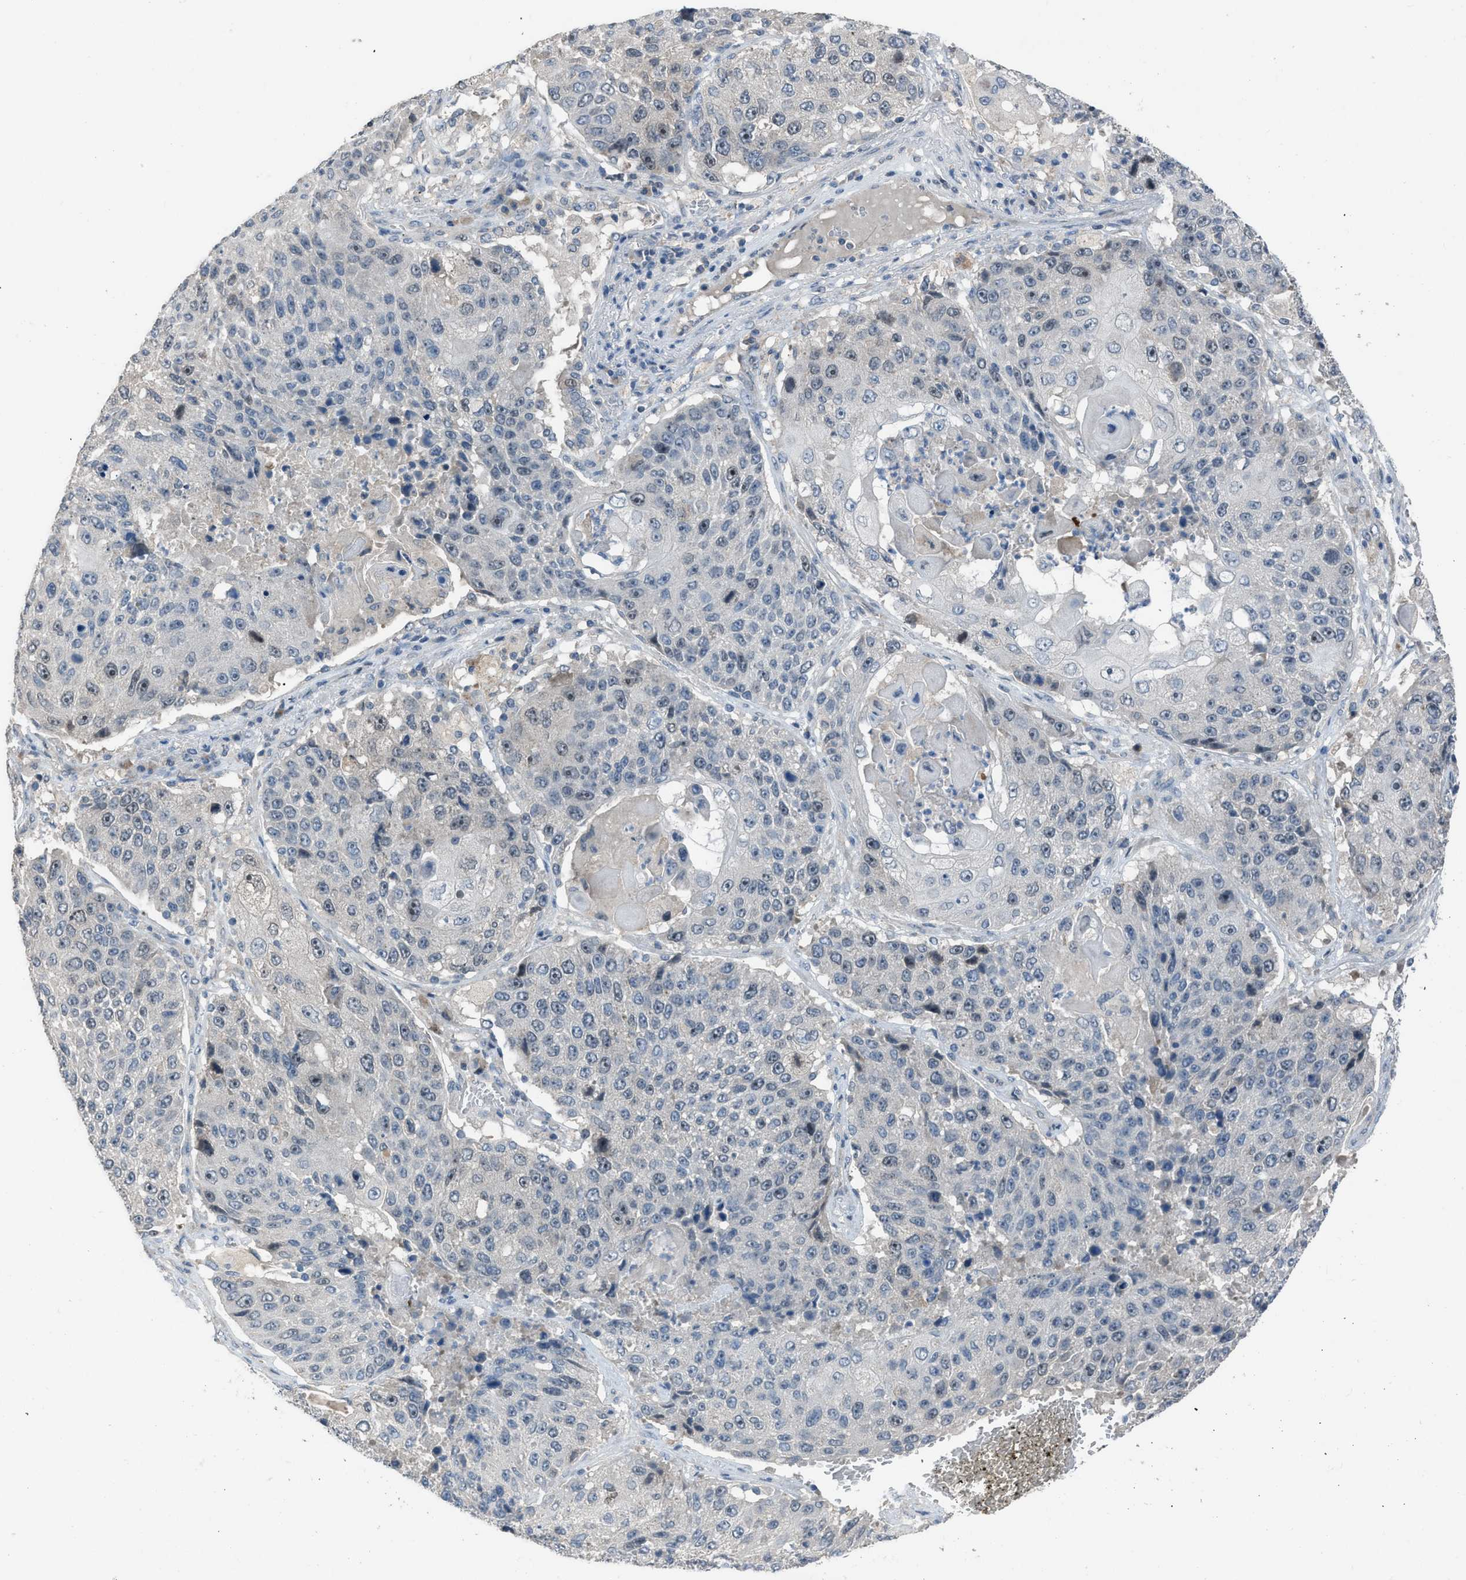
{"staining": {"intensity": "moderate", "quantity": "<25%", "location": "nuclear"}, "tissue": "lung cancer", "cell_type": "Tumor cells", "image_type": "cancer", "snomed": [{"axis": "morphology", "description": "Squamous cell carcinoma, NOS"}, {"axis": "topography", "description": "Lung"}], "caption": "This photomicrograph displays immunohistochemistry staining of lung cancer, with low moderate nuclear expression in approximately <25% of tumor cells.", "gene": "MIS18A", "patient": {"sex": "male", "age": 61}}